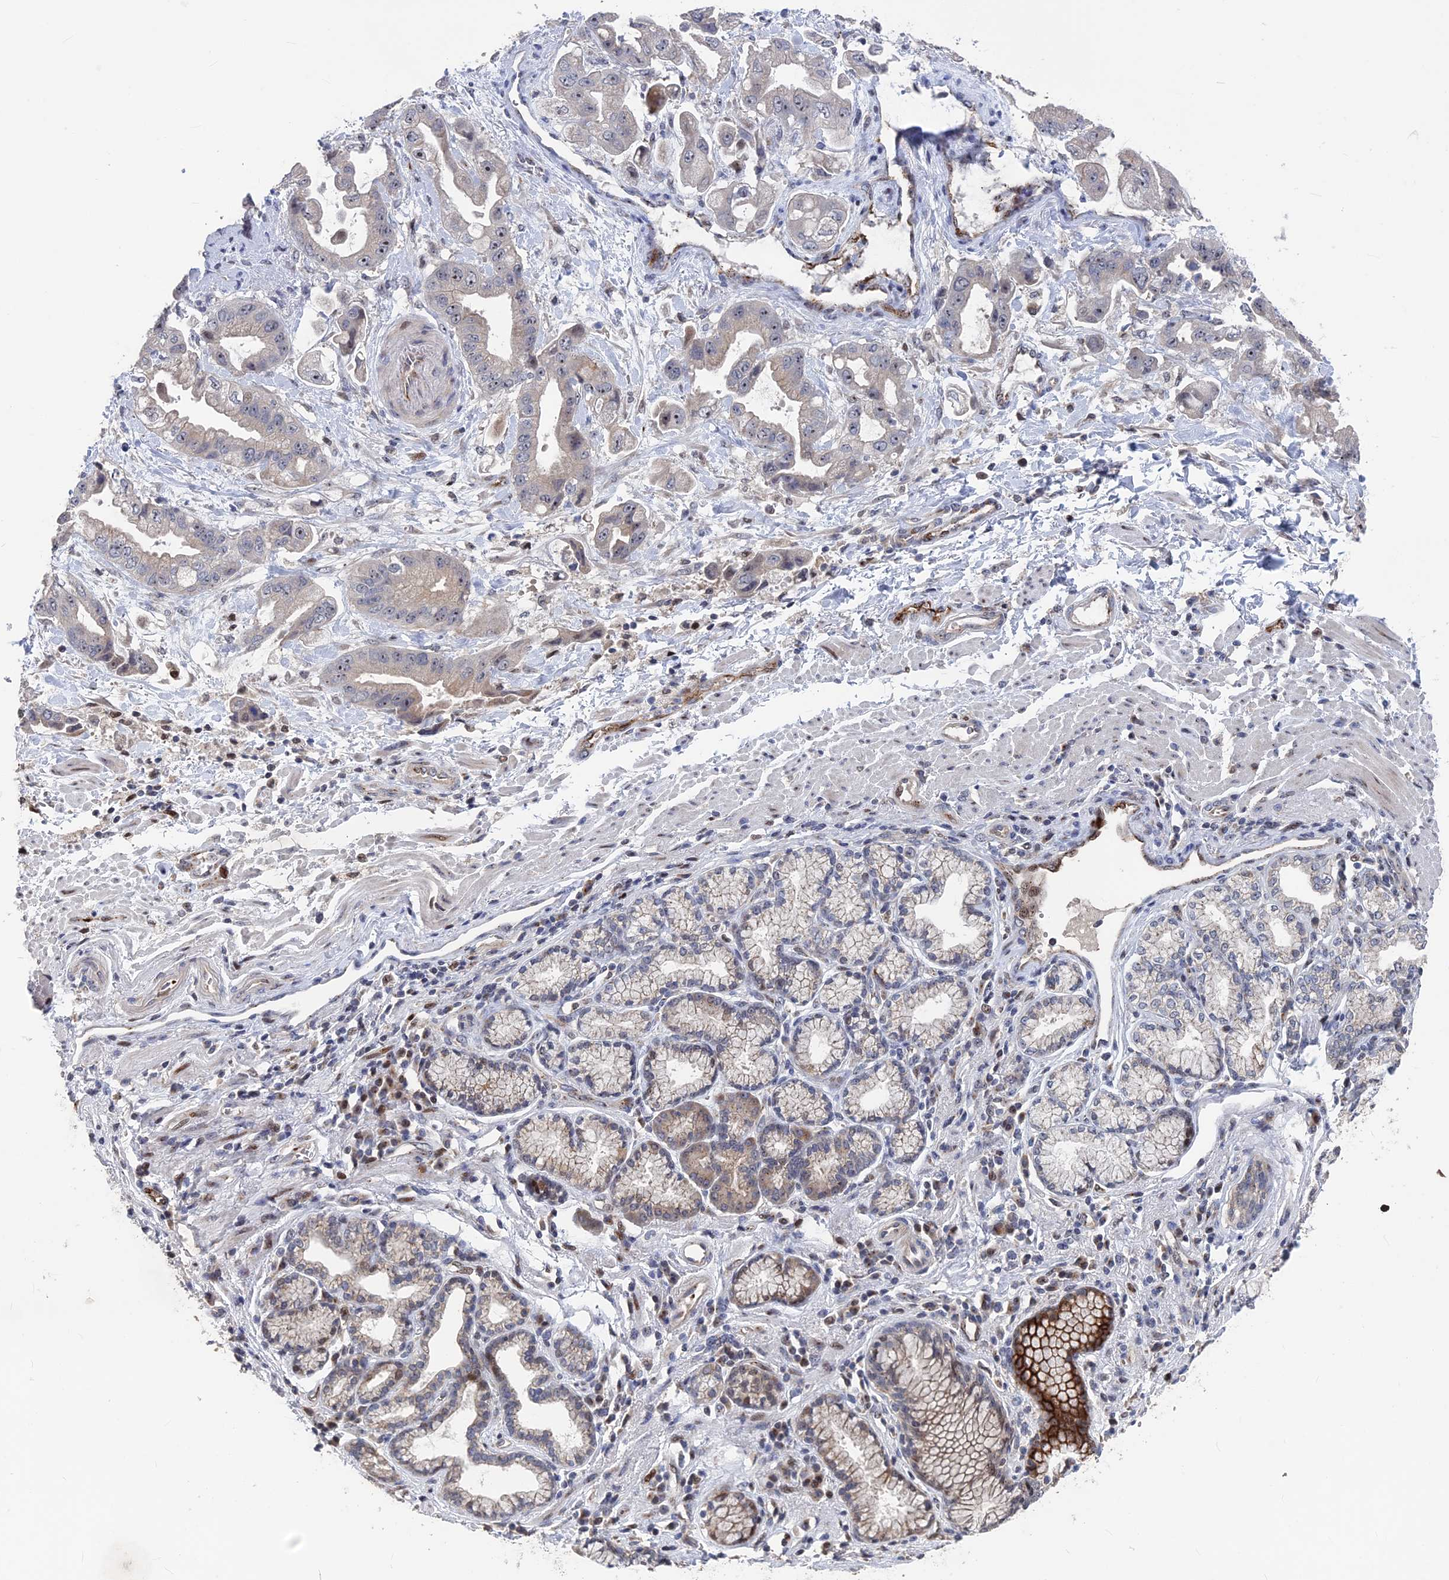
{"staining": {"intensity": "moderate", "quantity": "<25%", "location": "nuclear"}, "tissue": "stomach cancer", "cell_type": "Tumor cells", "image_type": "cancer", "snomed": [{"axis": "morphology", "description": "Adenocarcinoma, NOS"}, {"axis": "topography", "description": "Stomach"}], "caption": "Immunohistochemical staining of stomach cancer shows moderate nuclear protein positivity in about <25% of tumor cells. (brown staining indicates protein expression, while blue staining denotes nuclei).", "gene": "SH3D21", "patient": {"sex": "male", "age": 62}}